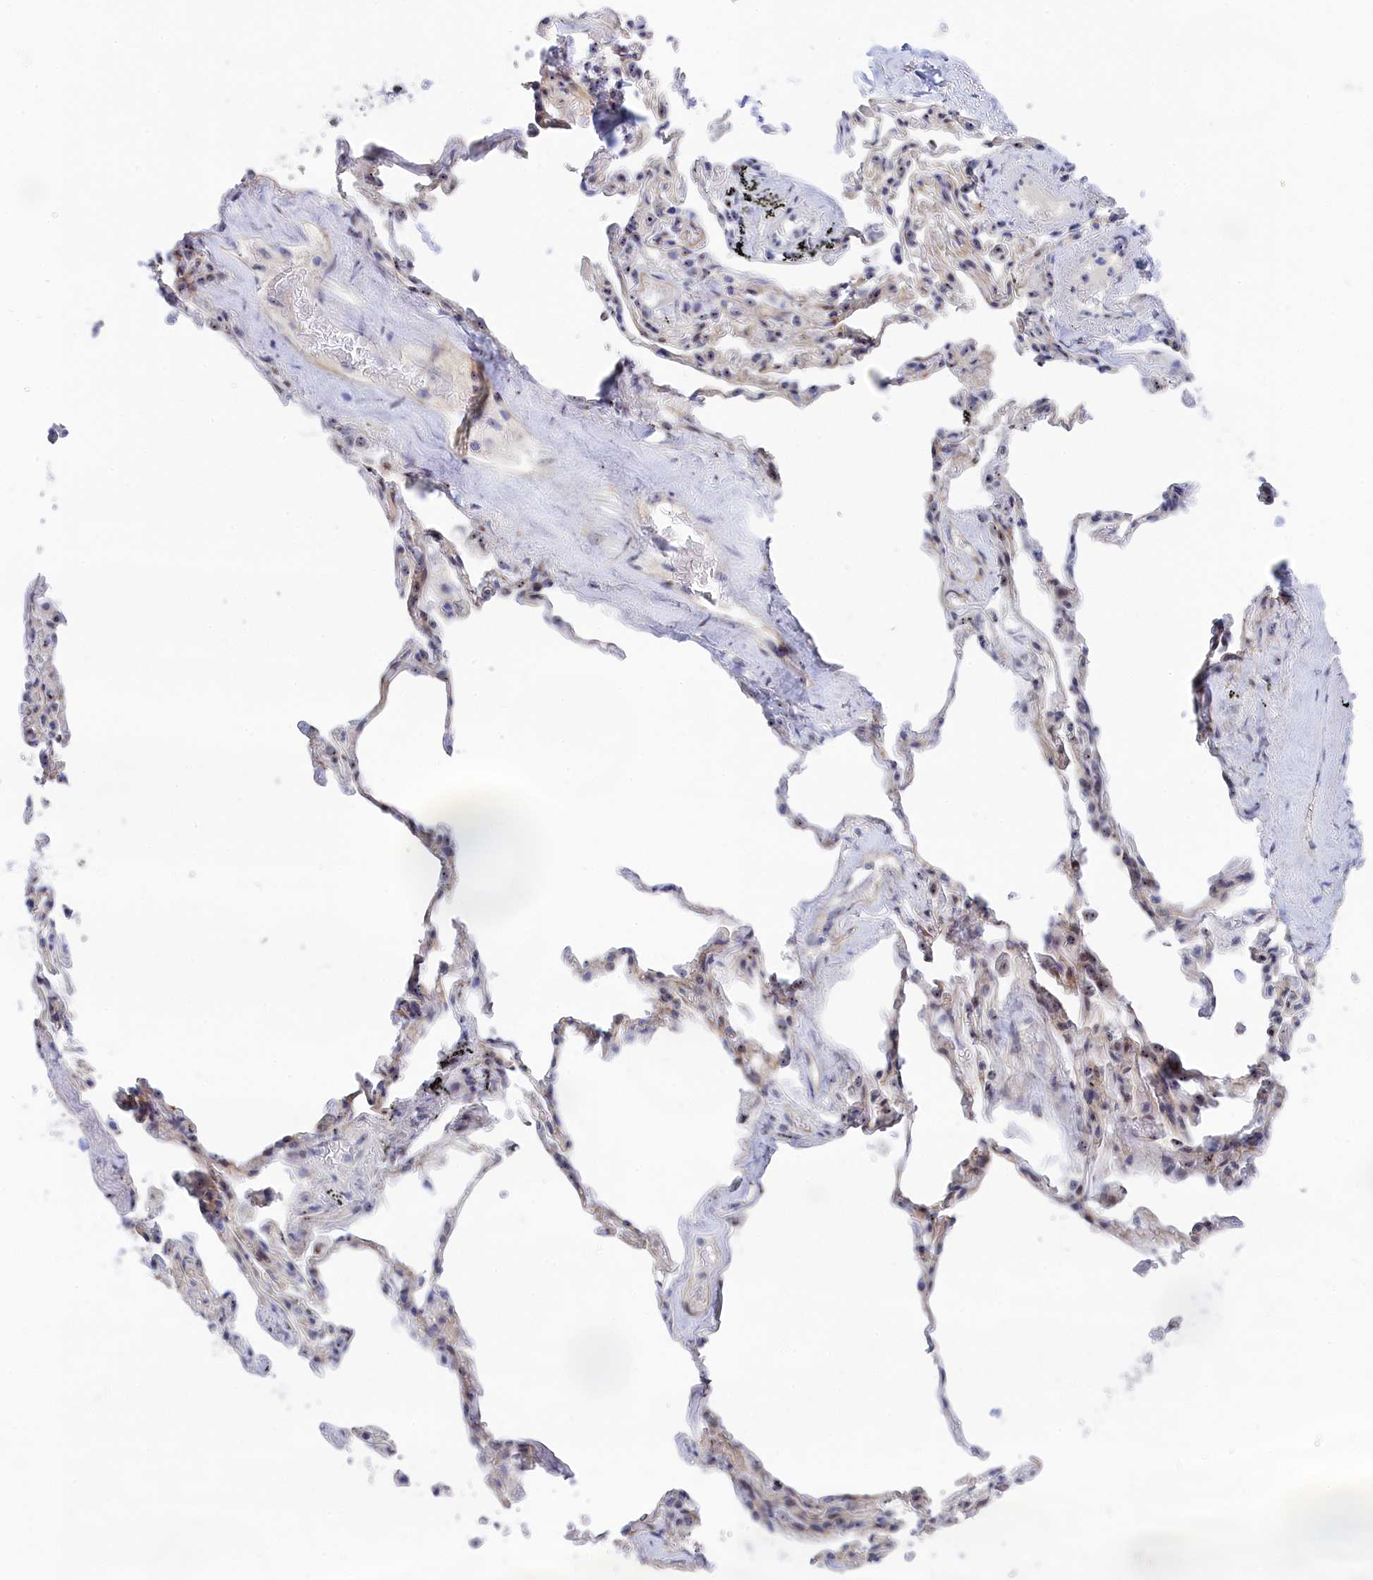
{"staining": {"intensity": "moderate", "quantity": ">75%", "location": "nuclear"}, "tissue": "adipose tissue", "cell_type": "Adipocytes", "image_type": "normal", "snomed": [{"axis": "morphology", "description": "Normal tissue, NOS"}, {"axis": "topography", "description": "Lymph node"}, {"axis": "topography", "description": "Bronchus"}], "caption": "A histopathology image of adipose tissue stained for a protein exhibits moderate nuclear brown staining in adipocytes.", "gene": "RSL1D1", "patient": {"sex": "male", "age": 63}}